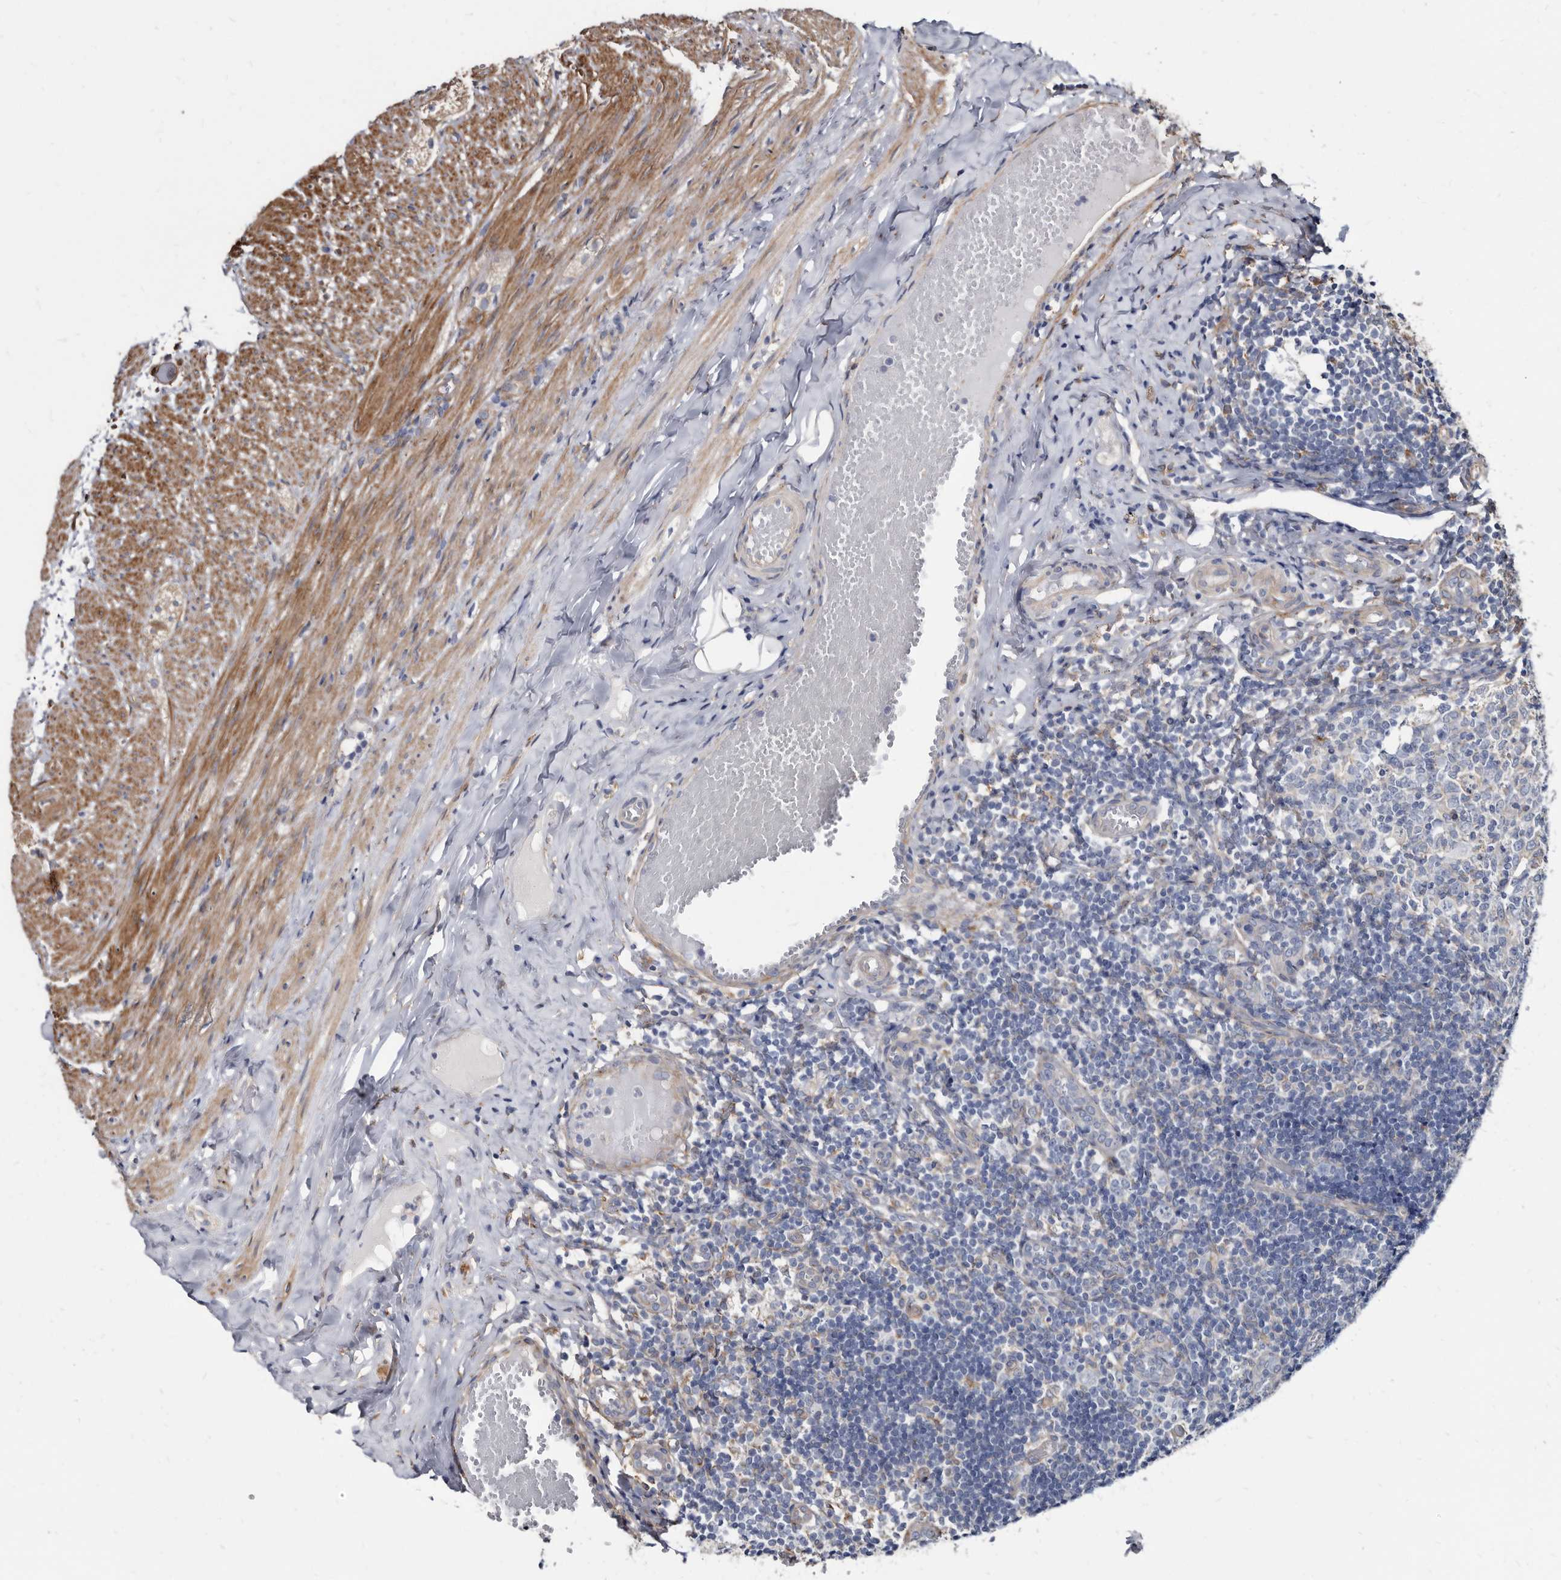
{"staining": {"intensity": "weak", "quantity": "<25%", "location": "cytoplasmic/membranous"}, "tissue": "appendix", "cell_type": "Glandular cells", "image_type": "normal", "snomed": [{"axis": "morphology", "description": "Normal tissue, NOS"}, {"axis": "topography", "description": "Appendix"}], "caption": "Immunohistochemistry micrograph of unremarkable human appendix stained for a protein (brown), which reveals no expression in glandular cells. The staining was performed using DAB to visualize the protein expression in brown, while the nuclei were stained in blue with hematoxylin (Magnification: 20x).", "gene": "KCTD20", "patient": {"sex": "male", "age": 8}}